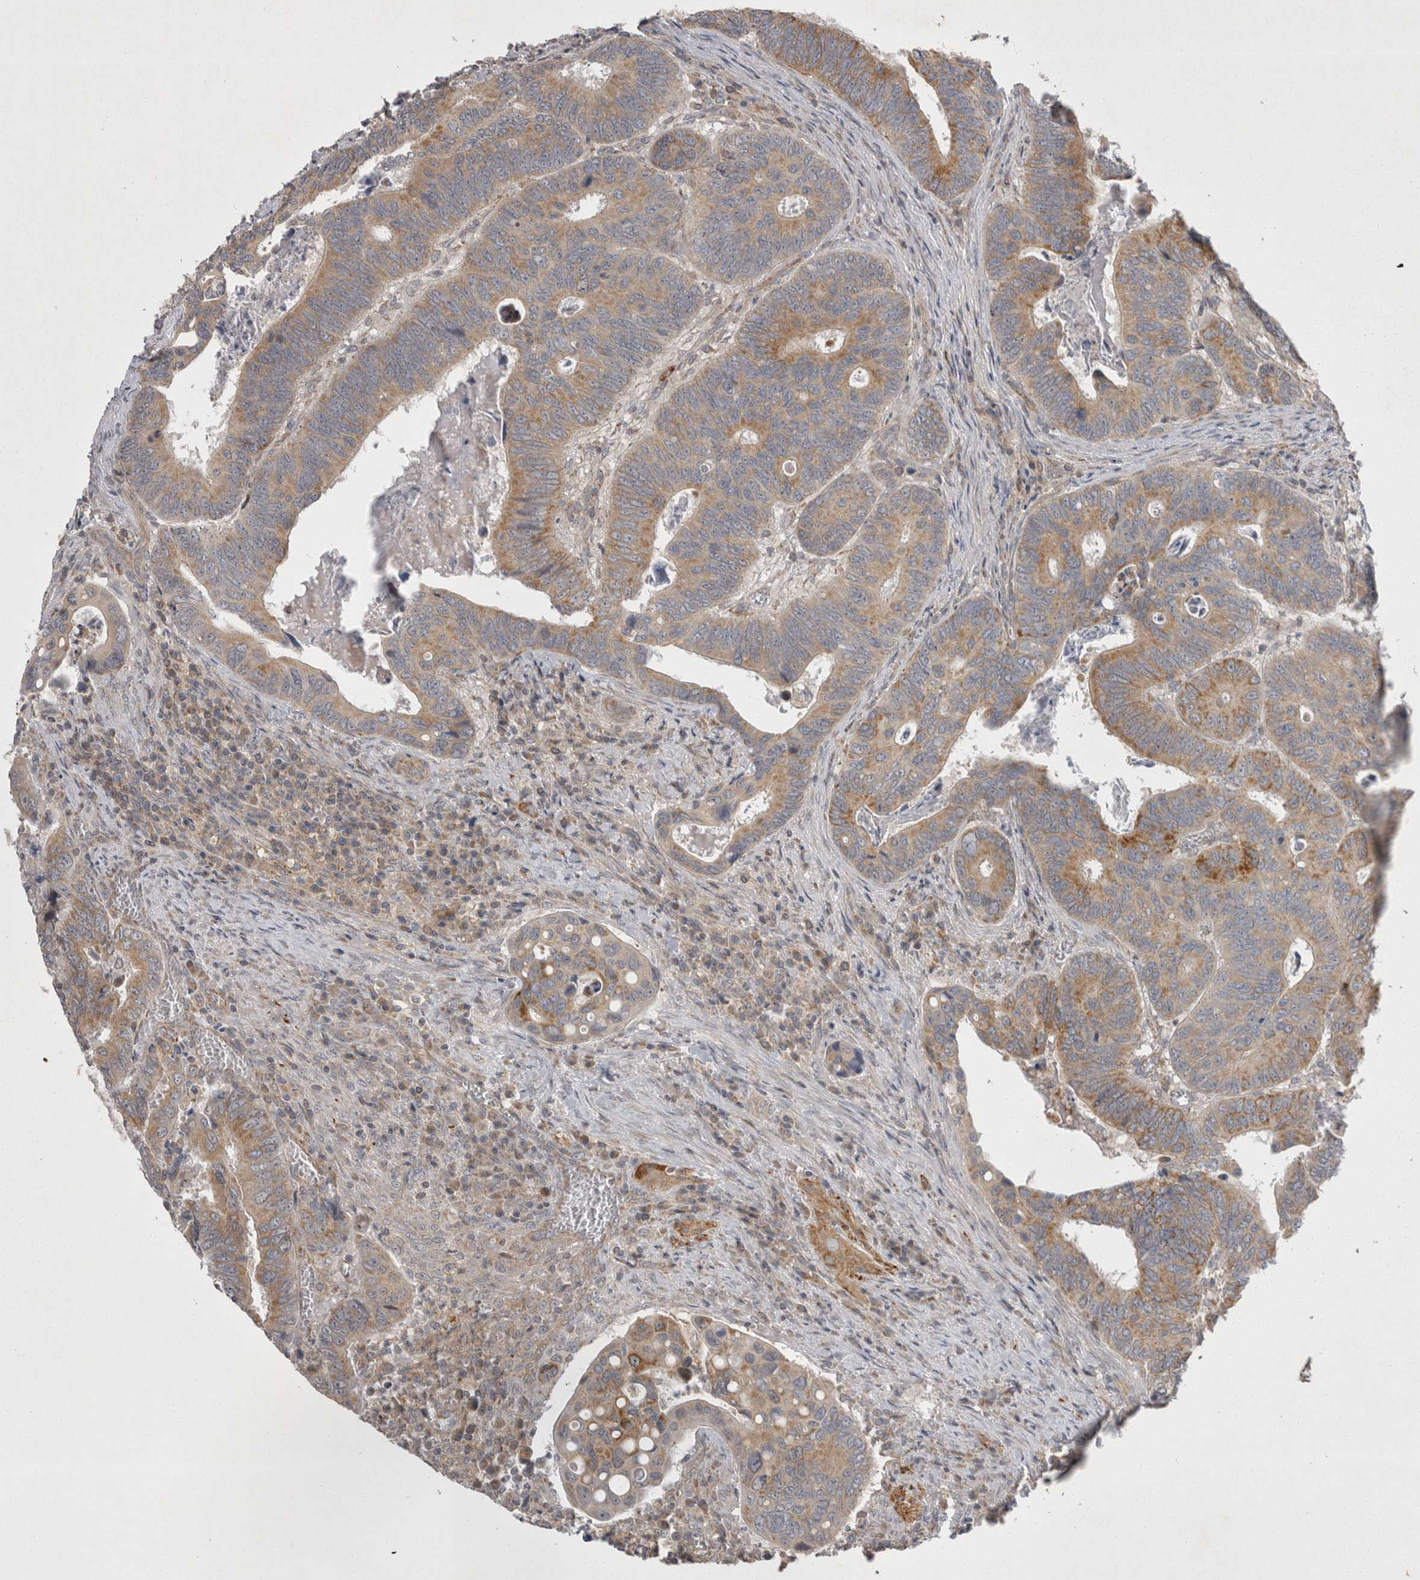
{"staining": {"intensity": "moderate", "quantity": ">75%", "location": "cytoplasmic/membranous"}, "tissue": "colorectal cancer", "cell_type": "Tumor cells", "image_type": "cancer", "snomed": [{"axis": "morphology", "description": "Inflammation, NOS"}, {"axis": "morphology", "description": "Adenocarcinoma, NOS"}, {"axis": "topography", "description": "Colon"}], "caption": "Colorectal cancer (adenocarcinoma) stained for a protein (brown) reveals moderate cytoplasmic/membranous positive positivity in about >75% of tumor cells.", "gene": "TSPOAP1", "patient": {"sex": "male", "age": 72}}